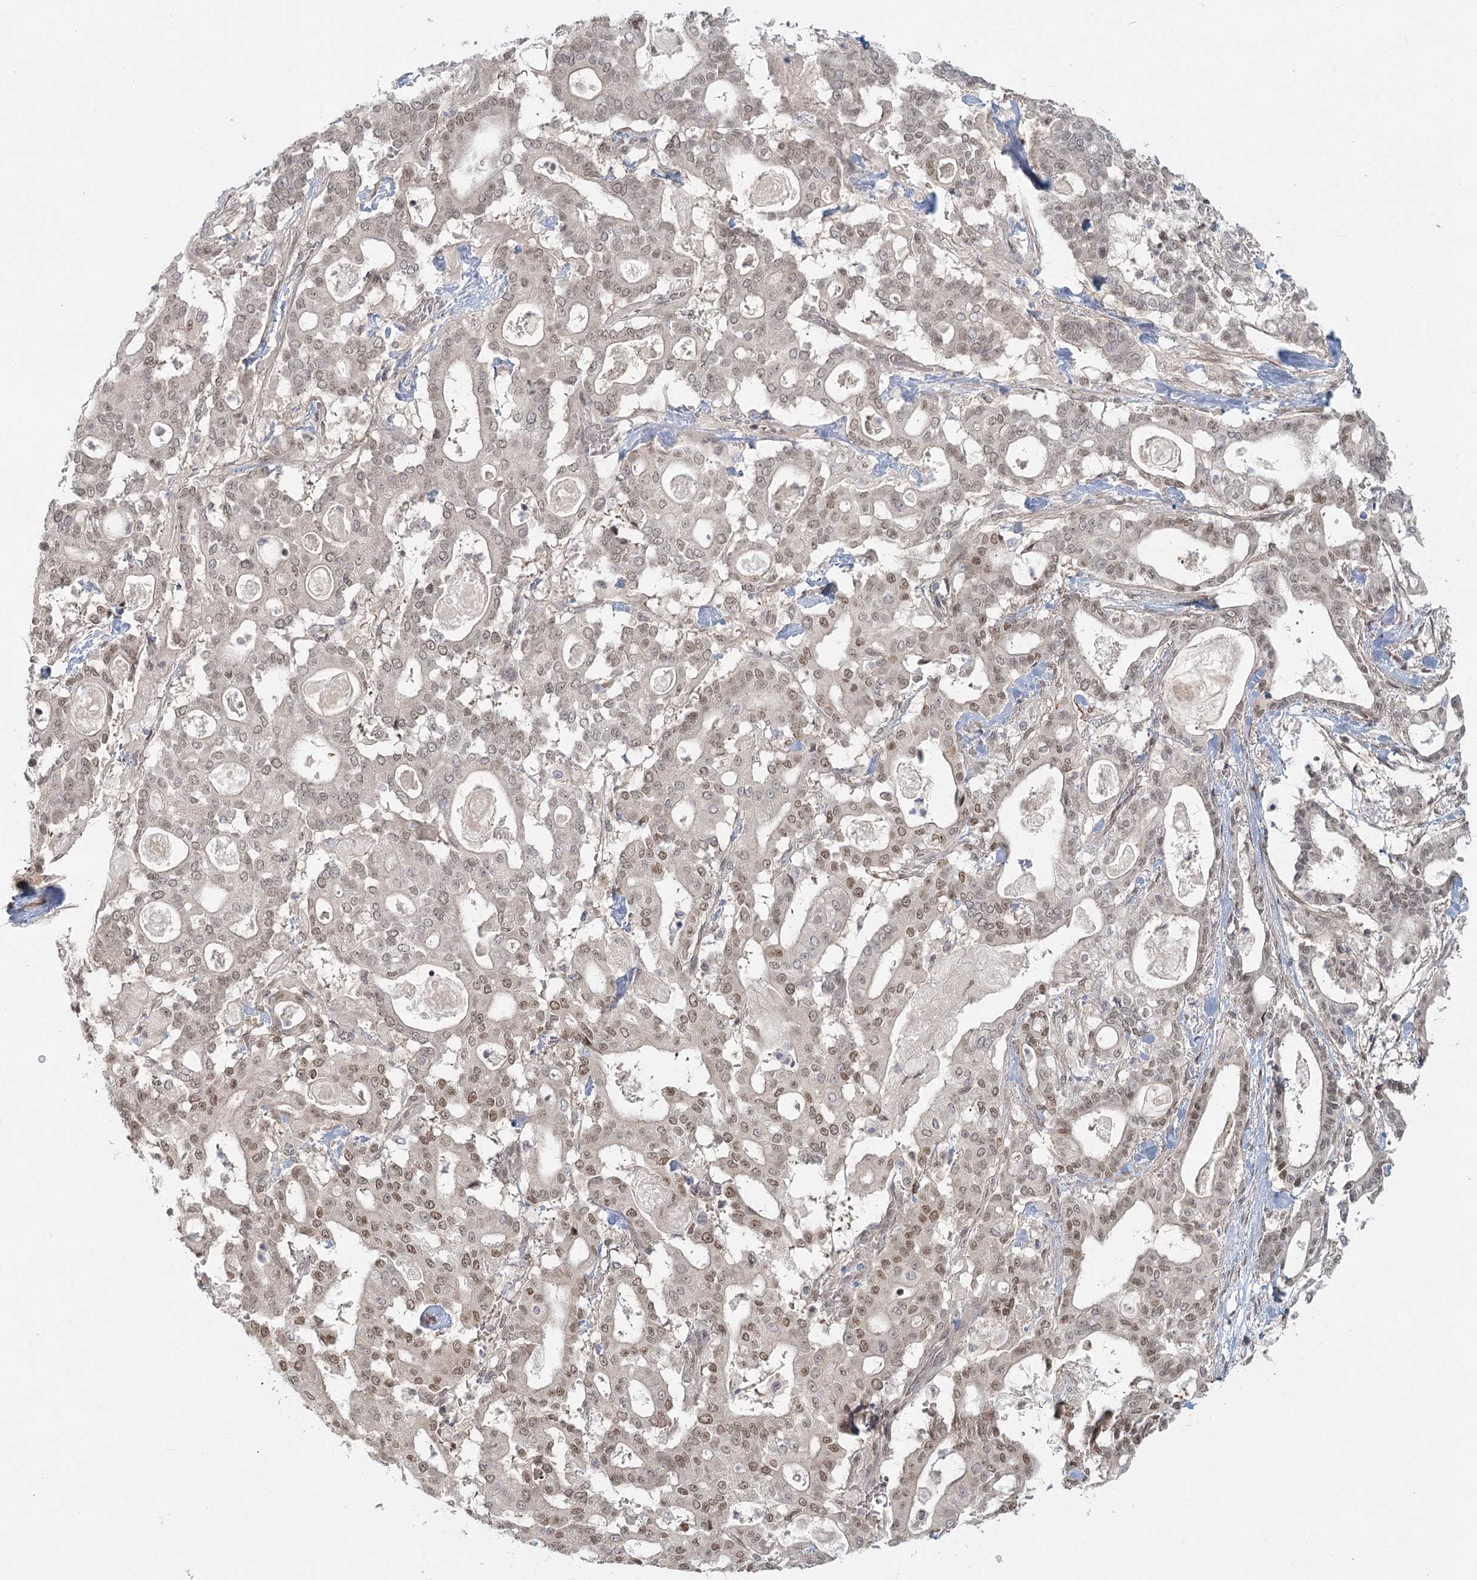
{"staining": {"intensity": "moderate", "quantity": "25%-75%", "location": "nuclear"}, "tissue": "pancreatic cancer", "cell_type": "Tumor cells", "image_type": "cancer", "snomed": [{"axis": "morphology", "description": "Adenocarcinoma, NOS"}, {"axis": "topography", "description": "Pancreas"}], "caption": "Pancreatic cancer stained for a protein shows moderate nuclear positivity in tumor cells.", "gene": "R3HCC1L", "patient": {"sex": "male", "age": 63}}